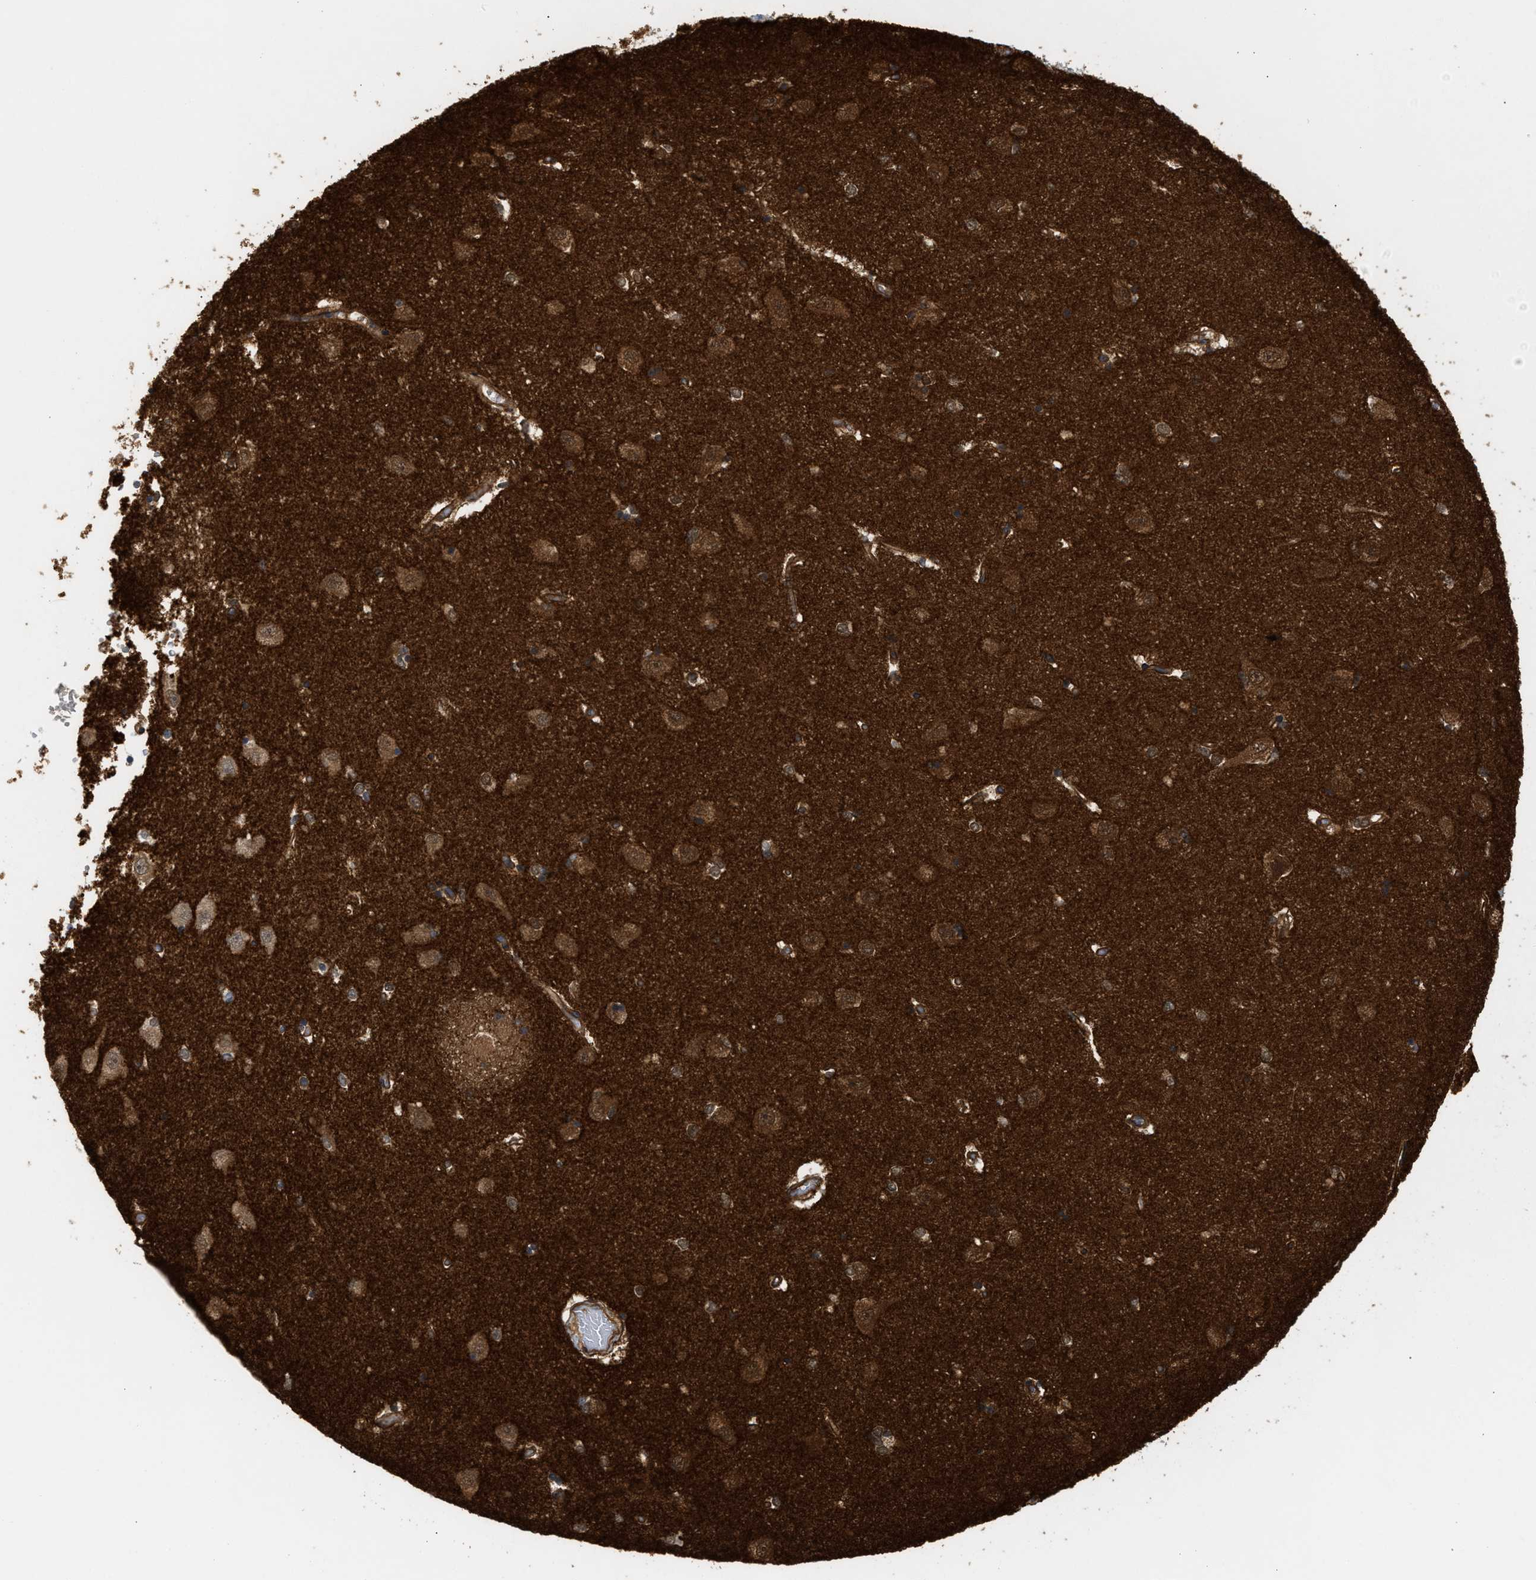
{"staining": {"intensity": "moderate", "quantity": ">75%", "location": "cytoplasmic/membranous"}, "tissue": "hippocampus", "cell_type": "Glial cells", "image_type": "normal", "snomed": [{"axis": "morphology", "description": "Normal tissue, NOS"}, {"axis": "topography", "description": "Hippocampus"}], "caption": "Immunohistochemical staining of normal hippocampus exhibits >75% levels of moderate cytoplasmic/membranous protein positivity in about >75% of glial cells. (brown staining indicates protein expression, while blue staining denotes nuclei).", "gene": "AMPH", "patient": {"sex": "male", "age": 45}}